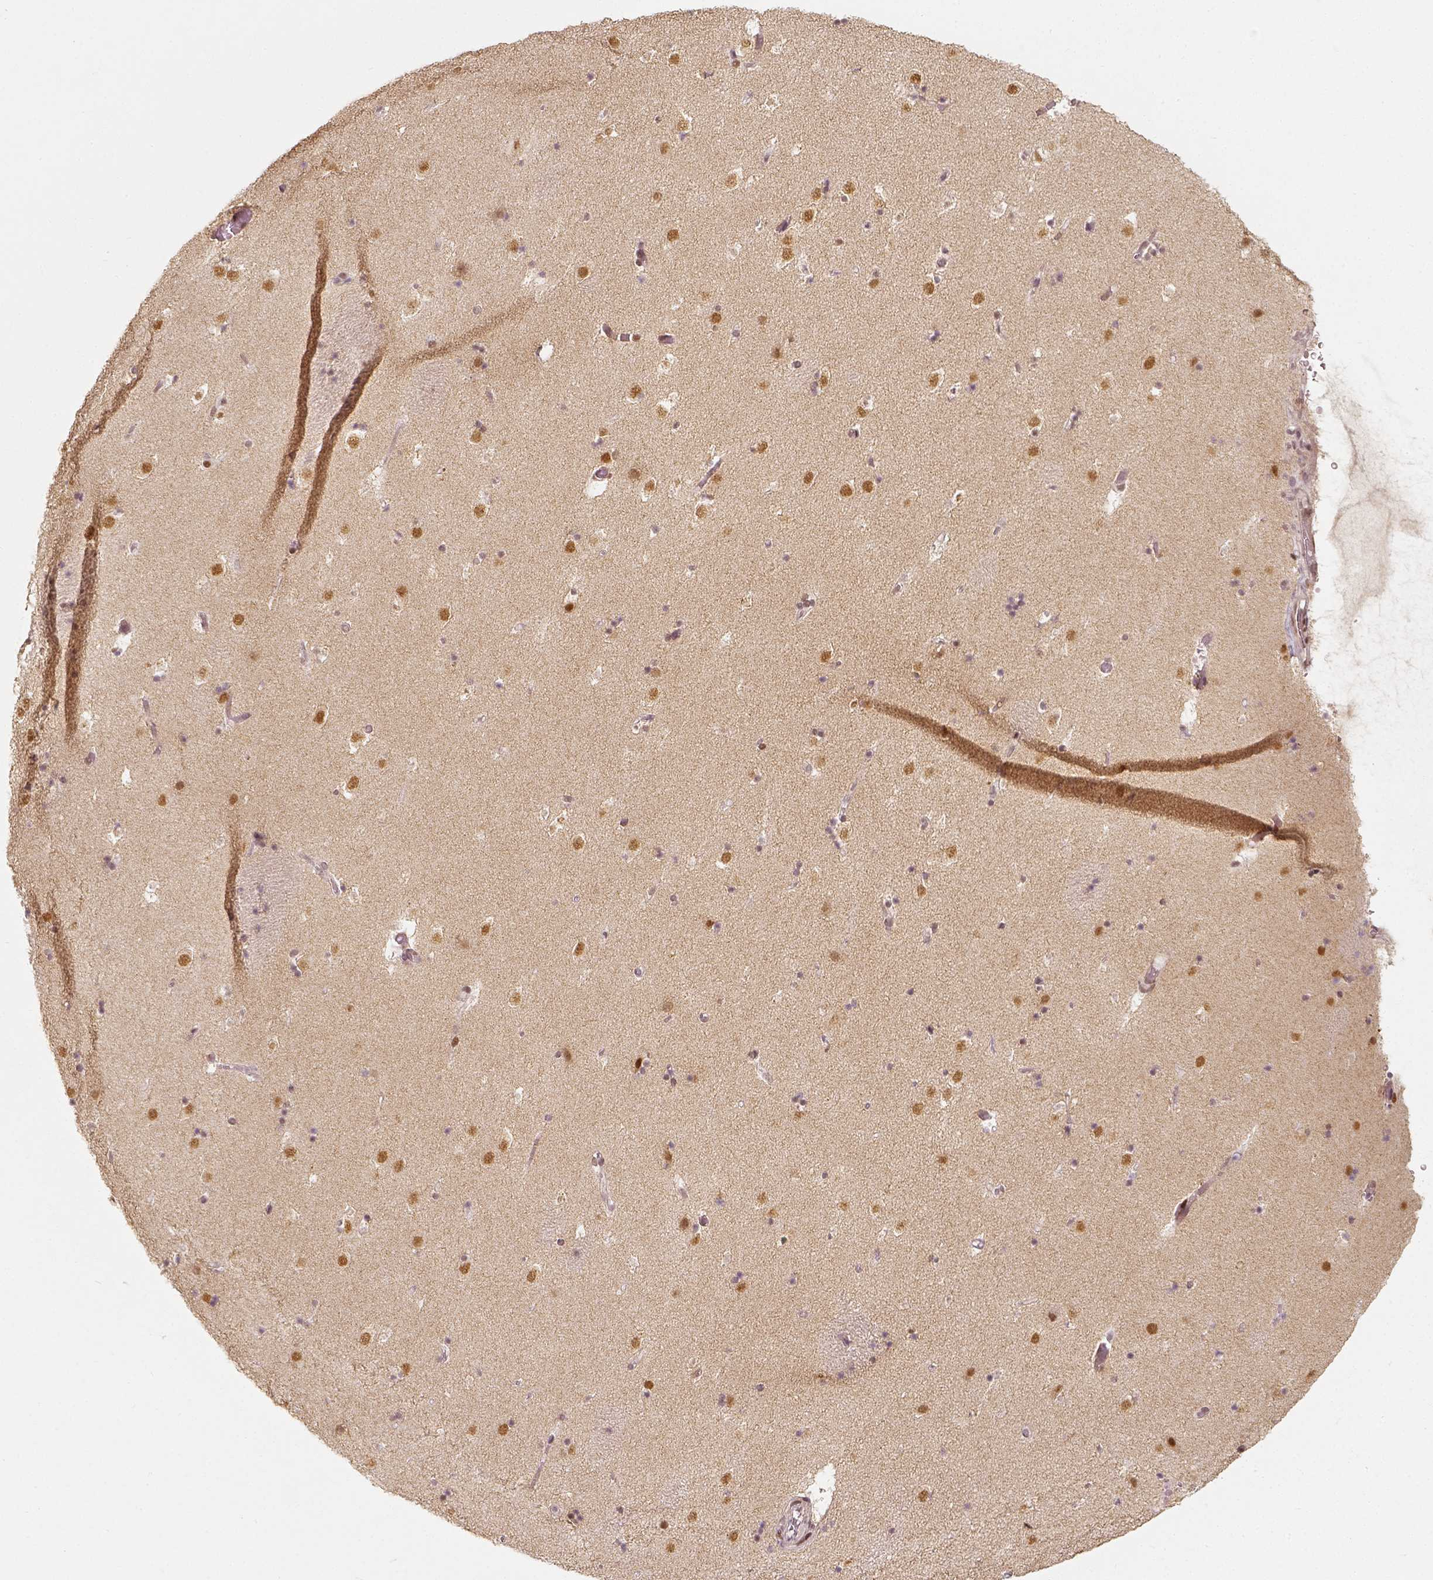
{"staining": {"intensity": "moderate", "quantity": "25%-75%", "location": "nuclear"}, "tissue": "caudate", "cell_type": "Glial cells", "image_type": "normal", "snomed": [{"axis": "morphology", "description": "Normal tissue, NOS"}, {"axis": "topography", "description": "Lateral ventricle wall"}], "caption": "Immunohistochemistry of benign human caudate shows medium levels of moderate nuclear positivity in approximately 25%-75% of glial cells.", "gene": "ZMAT3", "patient": {"sex": "female", "age": 42}}